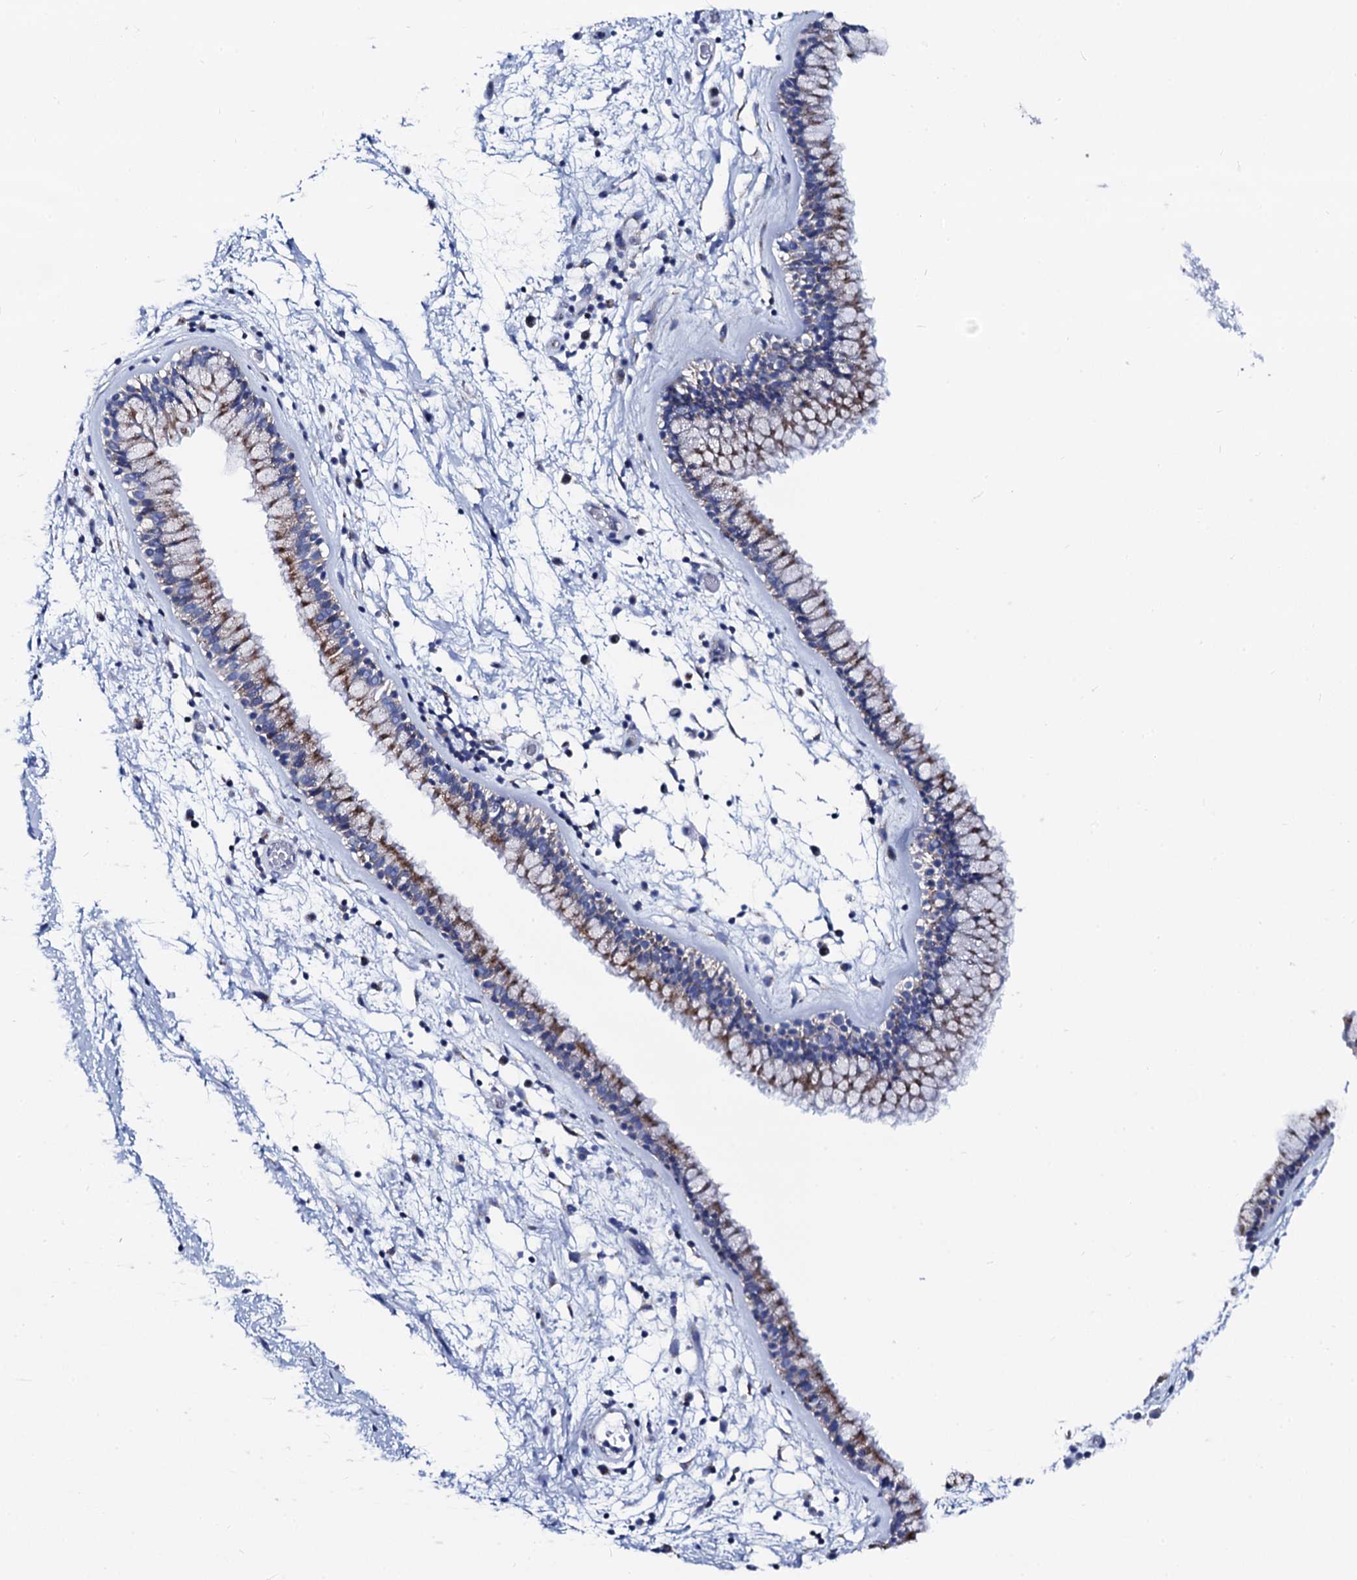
{"staining": {"intensity": "moderate", "quantity": "25%-75%", "location": "cytoplasmic/membranous"}, "tissue": "nasopharynx", "cell_type": "Respiratory epithelial cells", "image_type": "normal", "snomed": [{"axis": "morphology", "description": "Normal tissue, NOS"}, {"axis": "morphology", "description": "Inflammation, NOS"}, {"axis": "topography", "description": "Nasopharynx"}], "caption": "Immunohistochemical staining of benign human nasopharynx demonstrates 25%-75% levels of moderate cytoplasmic/membranous protein staining in approximately 25%-75% of respiratory epithelial cells. The staining was performed using DAB, with brown indicating positive protein expression. Nuclei are stained blue with hematoxylin.", "gene": "ACADSB", "patient": {"sex": "male", "age": 48}}